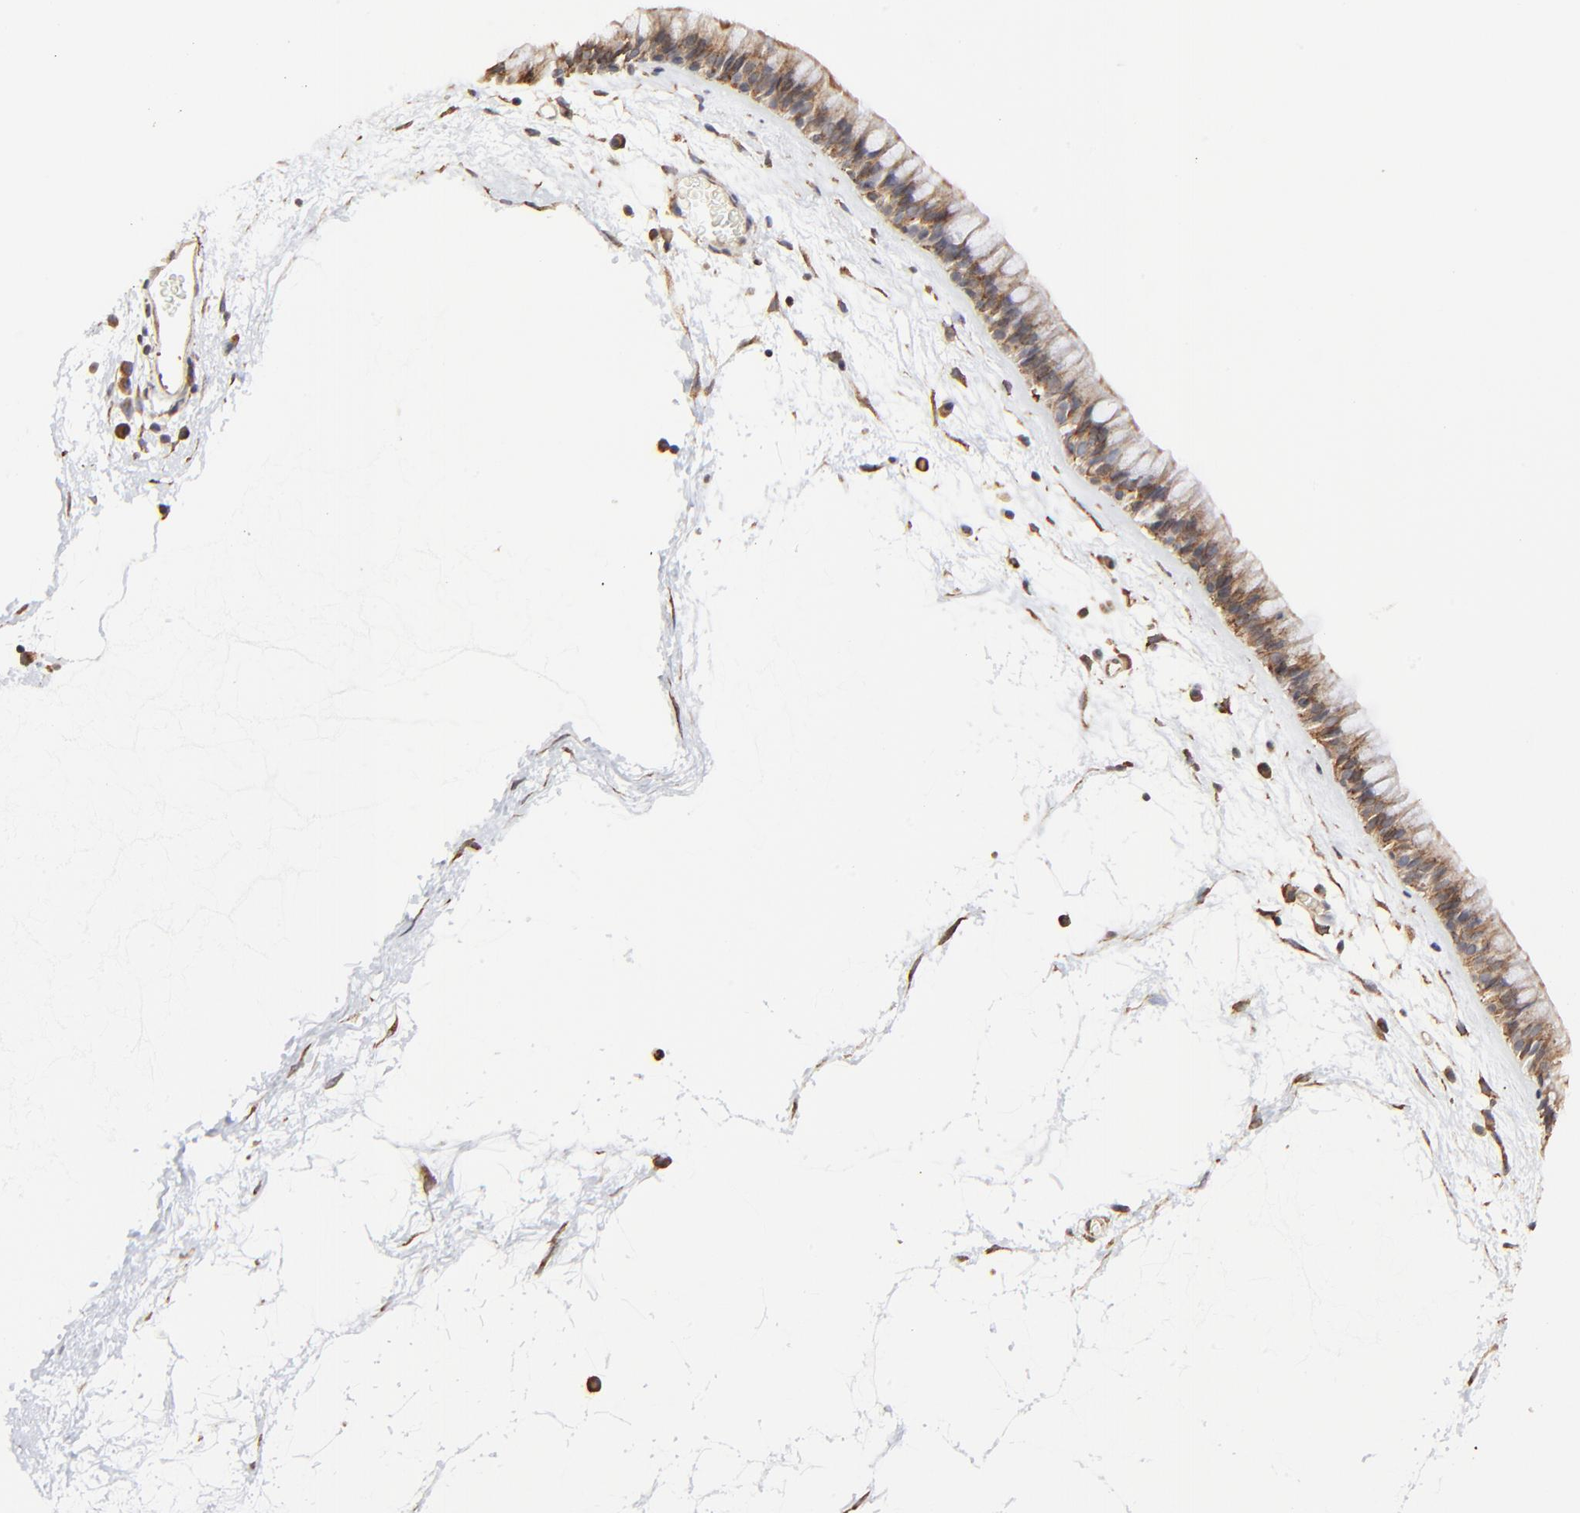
{"staining": {"intensity": "strong", "quantity": ">75%", "location": "cytoplasmic/membranous"}, "tissue": "nasopharynx", "cell_type": "Respiratory epithelial cells", "image_type": "normal", "snomed": [{"axis": "morphology", "description": "Normal tissue, NOS"}, {"axis": "morphology", "description": "Inflammation, NOS"}, {"axis": "topography", "description": "Nasopharynx"}], "caption": "Immunohistochemistry of unremarkable nasopharynx displays high levels of strong cytoplasmic/membranous expression in approximately >75% of respiratory epithelial cells.", "gene": "ELP2", "patient": {"sex": "male", "age": 48}}